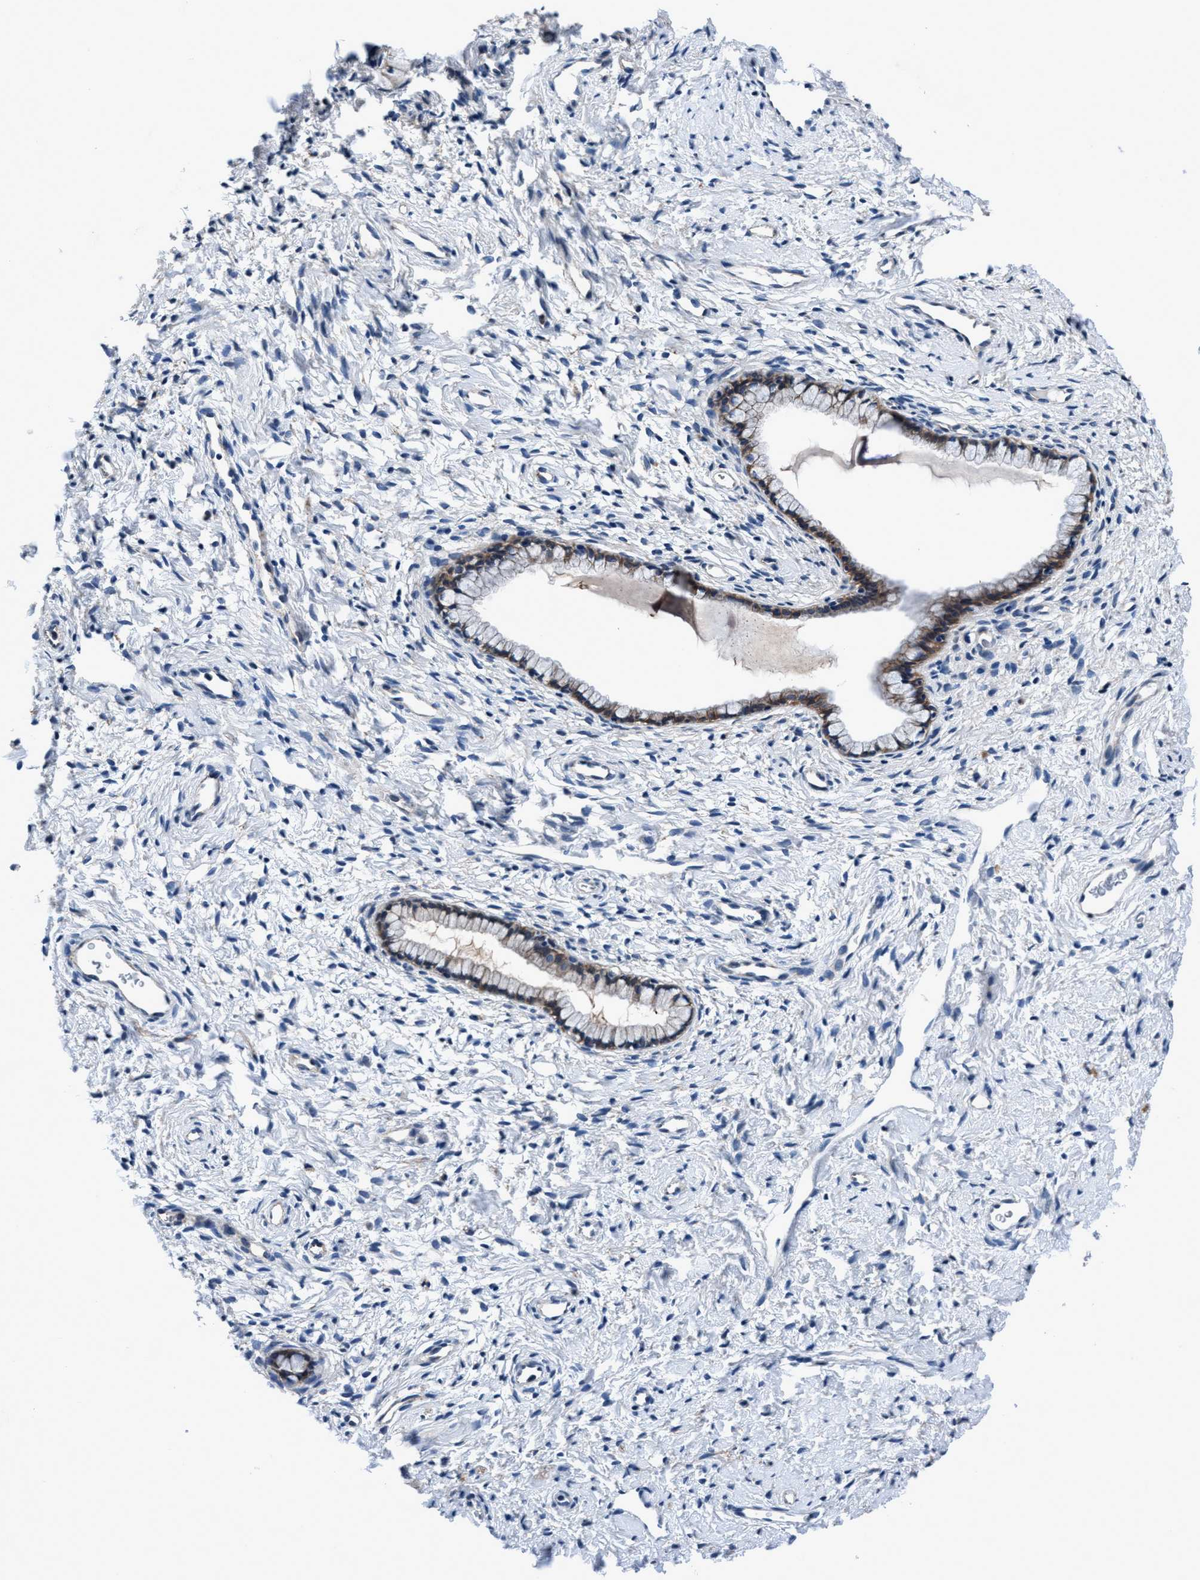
{"staining": {"intensity": "moderate", "quantity": "<25%", "location": "cytoplasmic/membranous"}, "tissue": "cervix", "cell_type": "Glandular cells", "image_type": "normal", "snomed": [{"axis": "morphology", "description": "Normal tissue, NOS"}, {"axis": "topography", "description": "Cervix"}], "caption": "Glandular cells reveal low levels of moderate cytoplasmic/membranous staining in approximately <25% of cells in benign human cervix.", "gene": "TMEM94", "patient": {"sex": "female", "age": 72}}